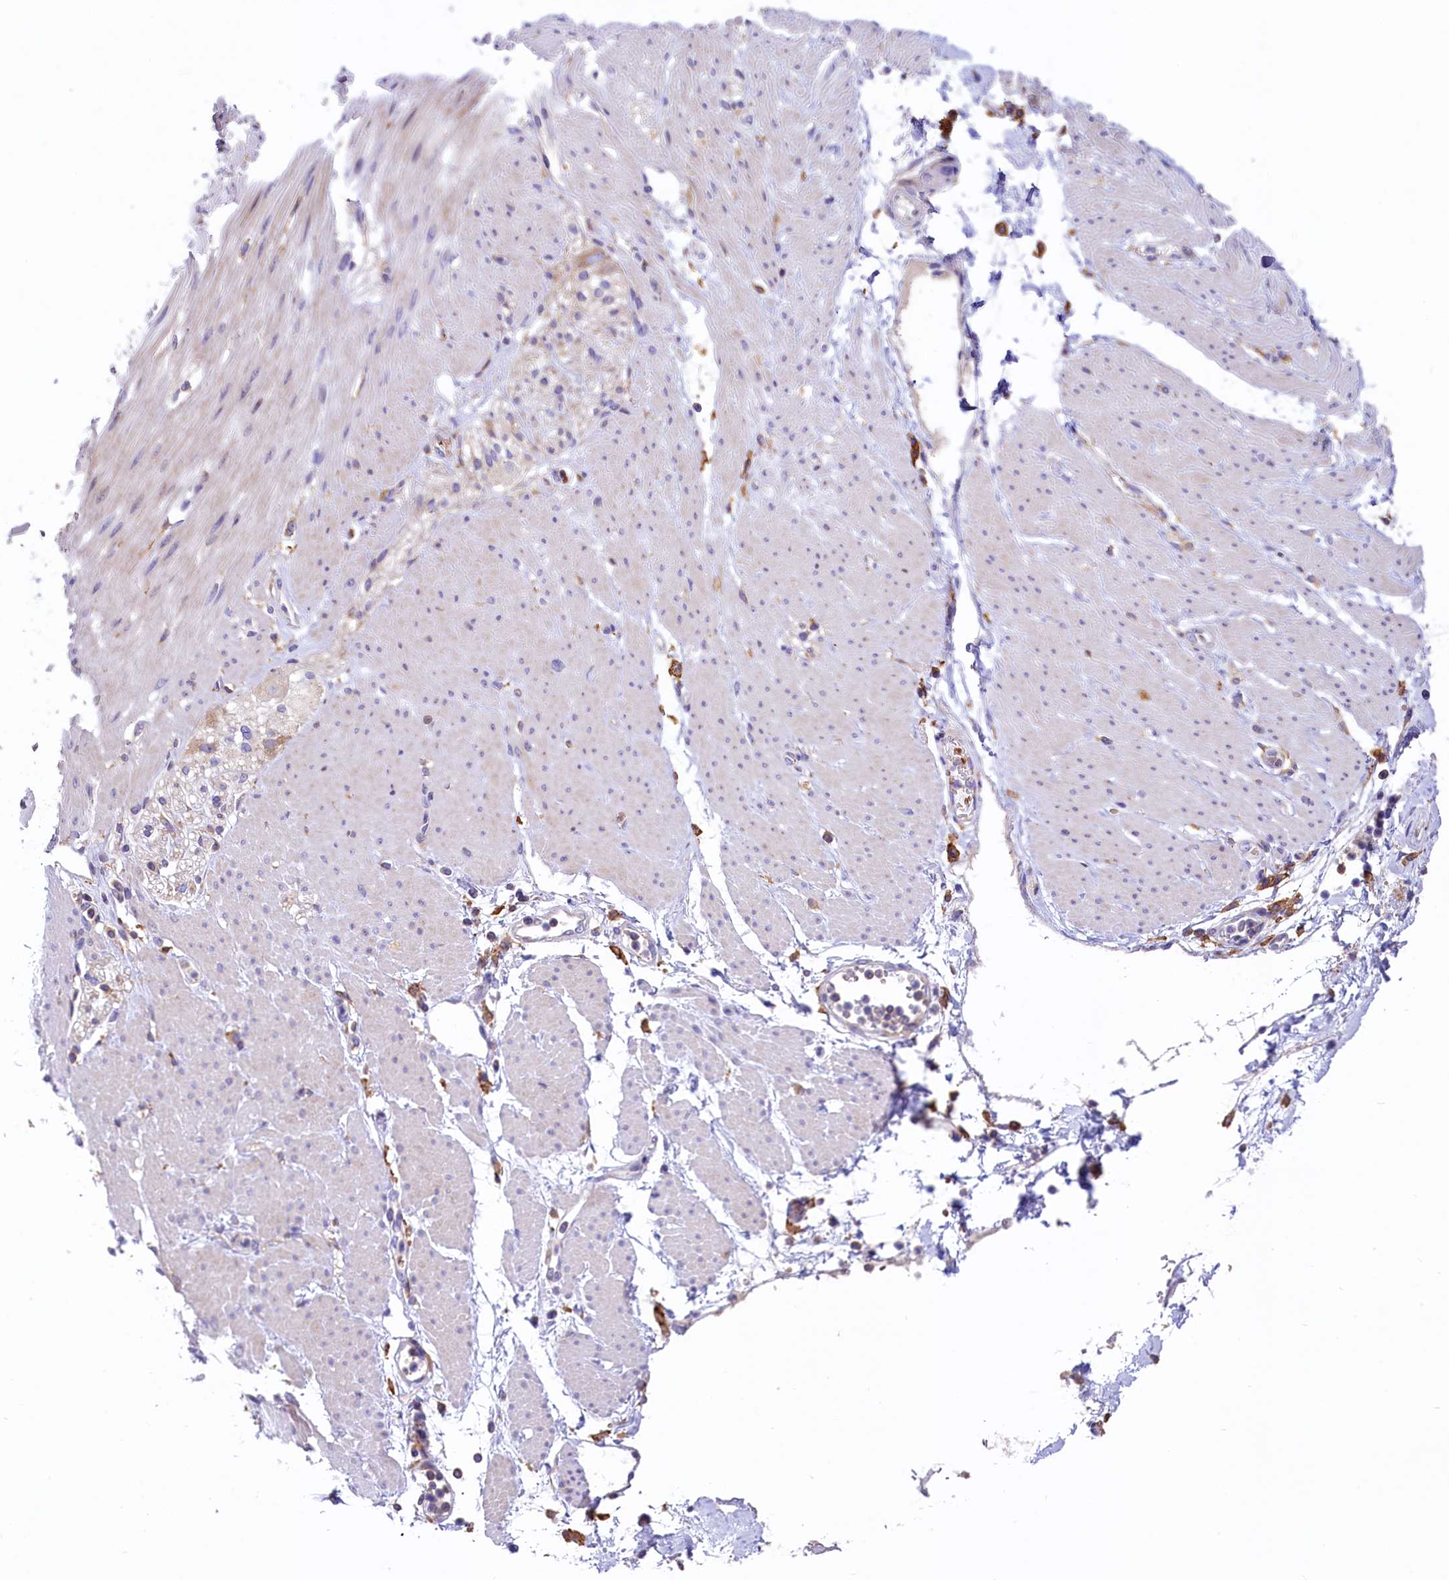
{"staining": {"intensity": "negative", "quantity": "none", "location": "none"}, "tissue": "adipose tissue", "cell_type": "Adipocytes", "image_type": "normal", "snomed": [{"axis": "morphology", "description": "Normal tissue, NOS"}, {"axis": "morphology", "description": "Adenocarcinoma, NOS"}, {"axis": "topography", "description": "Duodenum"}, {"axis": "topography", "description": "Peripheral nerve tissue"}], "caption": "Immunohistochemical staining of unremarkable adipose tissue reveals no significant positivity in adipocytes.", "gene": "HPS6", "patient": {"sex": "female", "age": 60}}